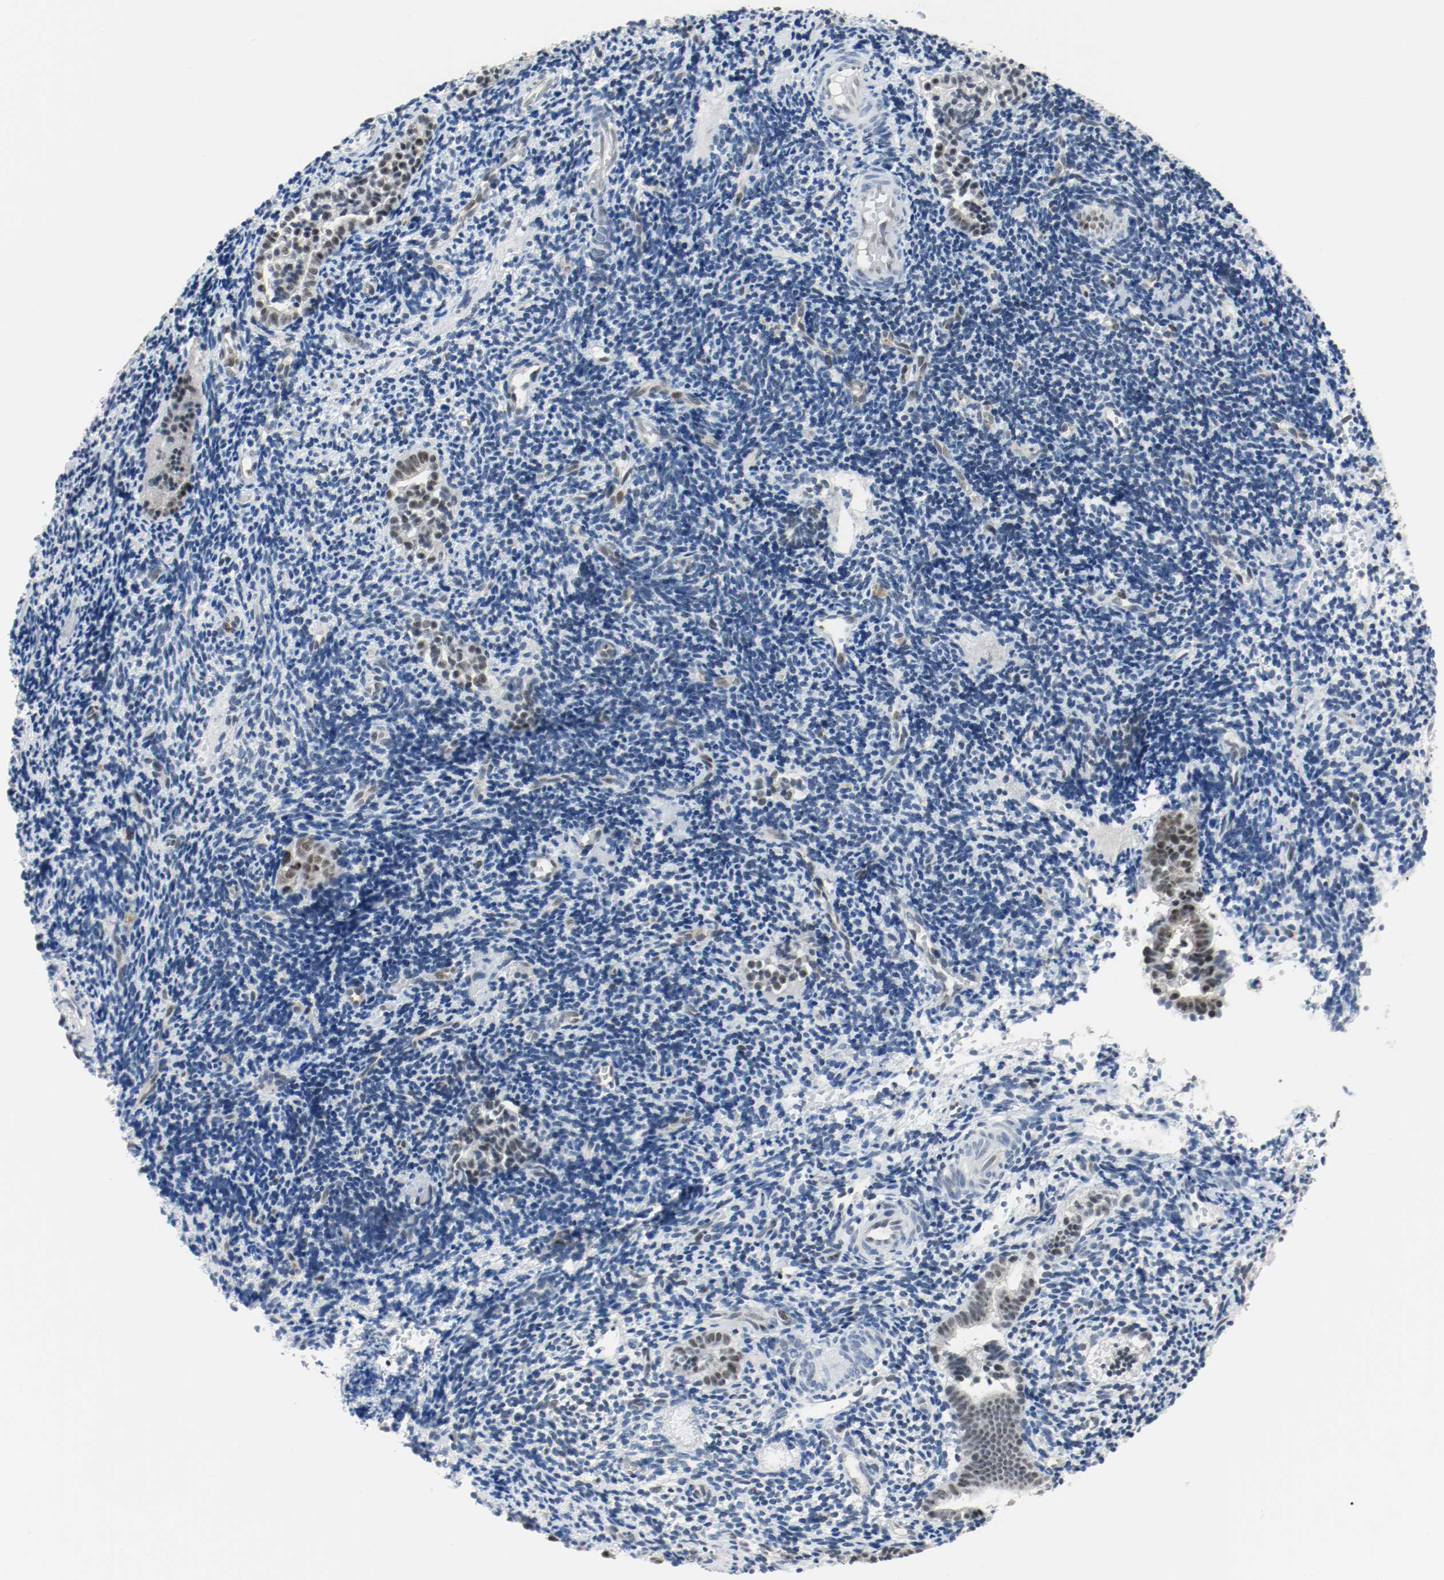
{"staining": {"intensity": "weak", "quantity": "<25%", "location": "nuclear"}, "tissue": "endometrium", "cell_type": "Cells in endometrial stroma", "image_type": "normal", "snomed": [{"axis": "morphology", "description": "Normal tissue, NOS"}, {"axis": "topography", "description": "Uterus"}, {"axis": "topography", "description": "Endometrium"}], "caption": "Benign endometrium was stained to show a protein in brown. There is no significant staining in cells in endometrial stroma. (Stains: DAB (3,3'-diaminobenzidine) IHC with hematoxylin counter stain, Microscopy: brightfield microscopy at high magnification).", "gene": "ASH1L", "patient": {"sex": "female", "age": 33}}